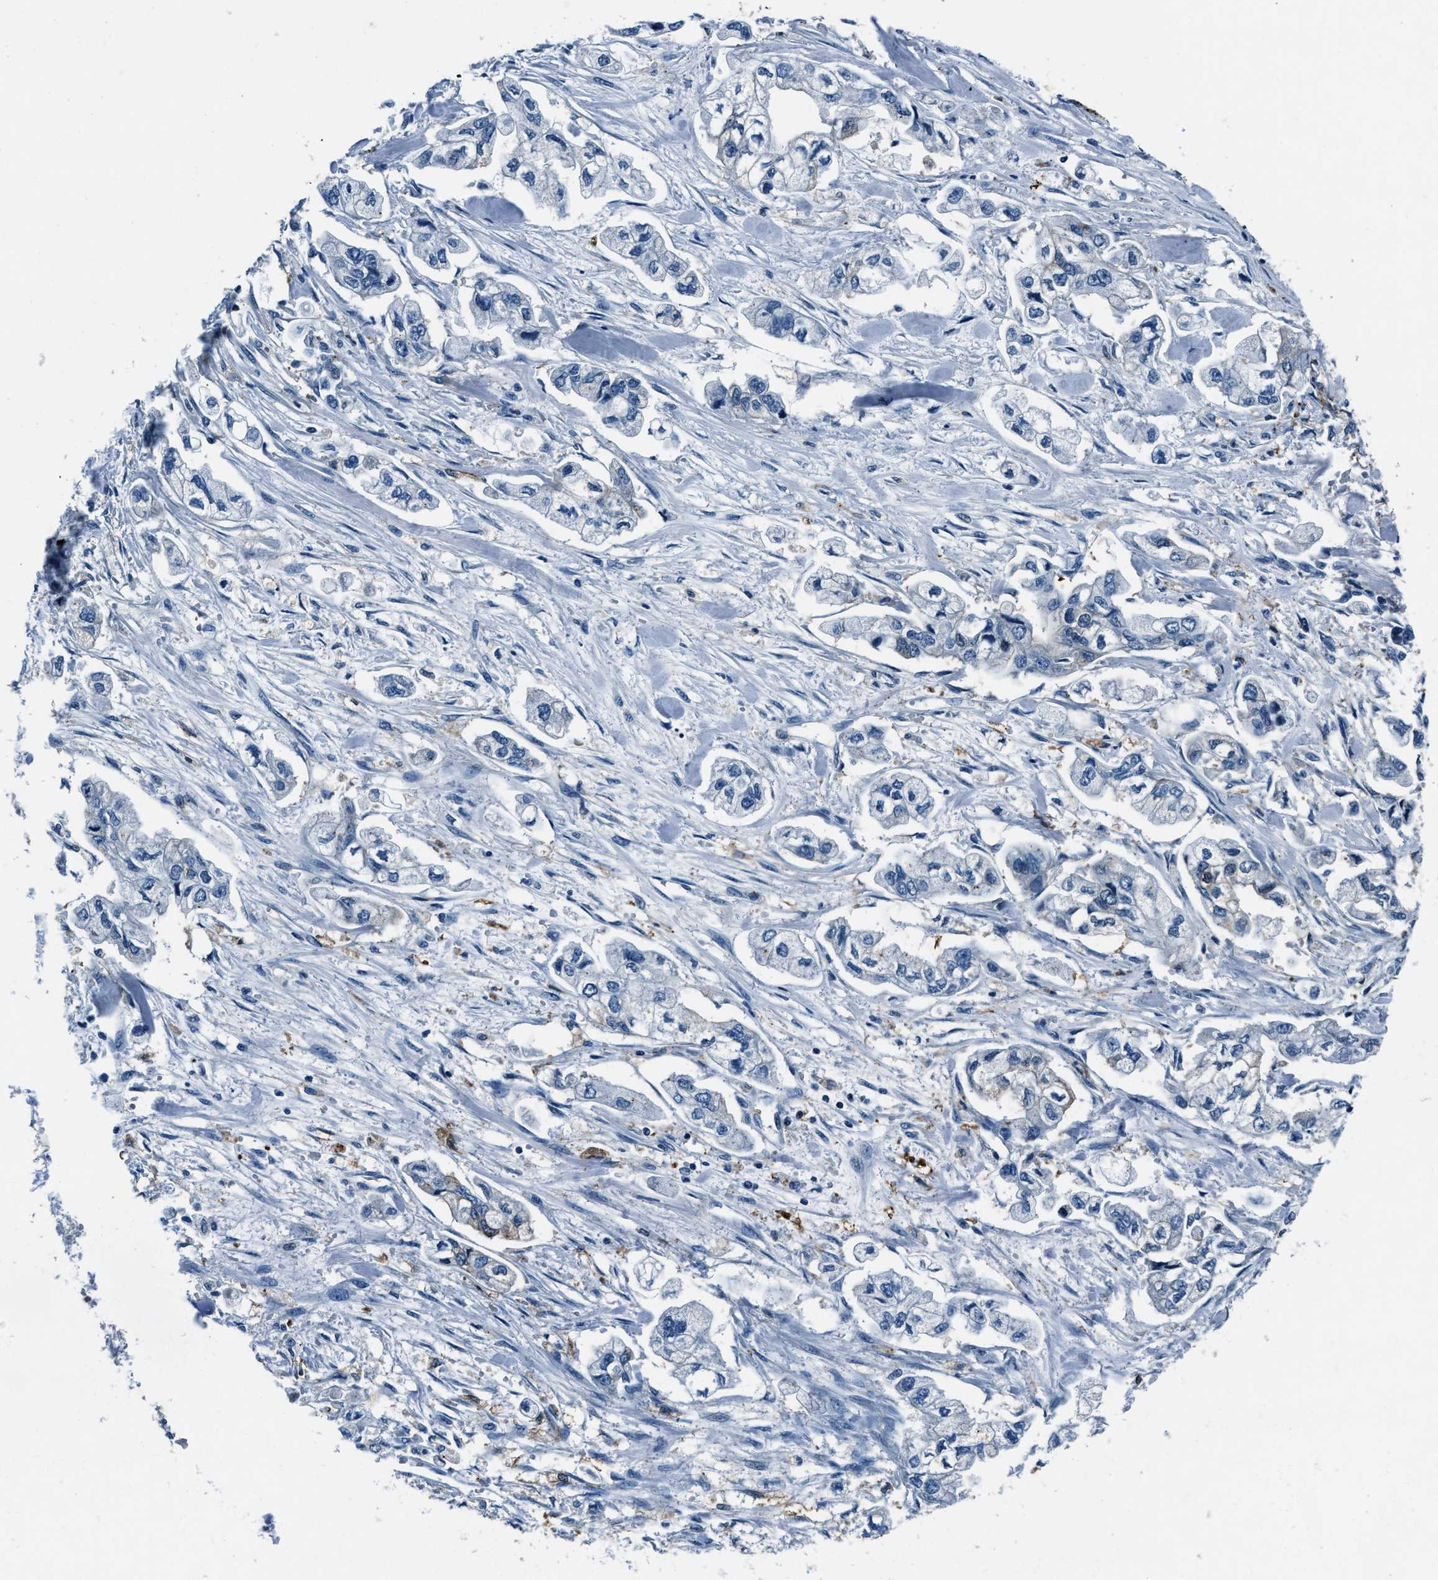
{"staining": {"intensity": "negative", "quantity": "none", "location": "none"}, "tissue": "stomach cancer", "cell_type": "Tumor cells", "image_type": "cancer", "snomed": [{"axis": "morphology", "description": "Normal tissue, NOS"}, {"axis": "morphology", "description": "Adenocarcinoma, NOS"}, {"axis": "topography", "description": "Stomach"}], "caption": "An image of human stomach adenocarcinoma is negative for staining in tumor cells. Brightfield microscopy of immunohistochemistry (IHC) stained with DAB (brown) and hematoxylin (blue), captured at high magnification.", "gene": "PTPDC1", "patient": {"sex": "male", "age": 62}}